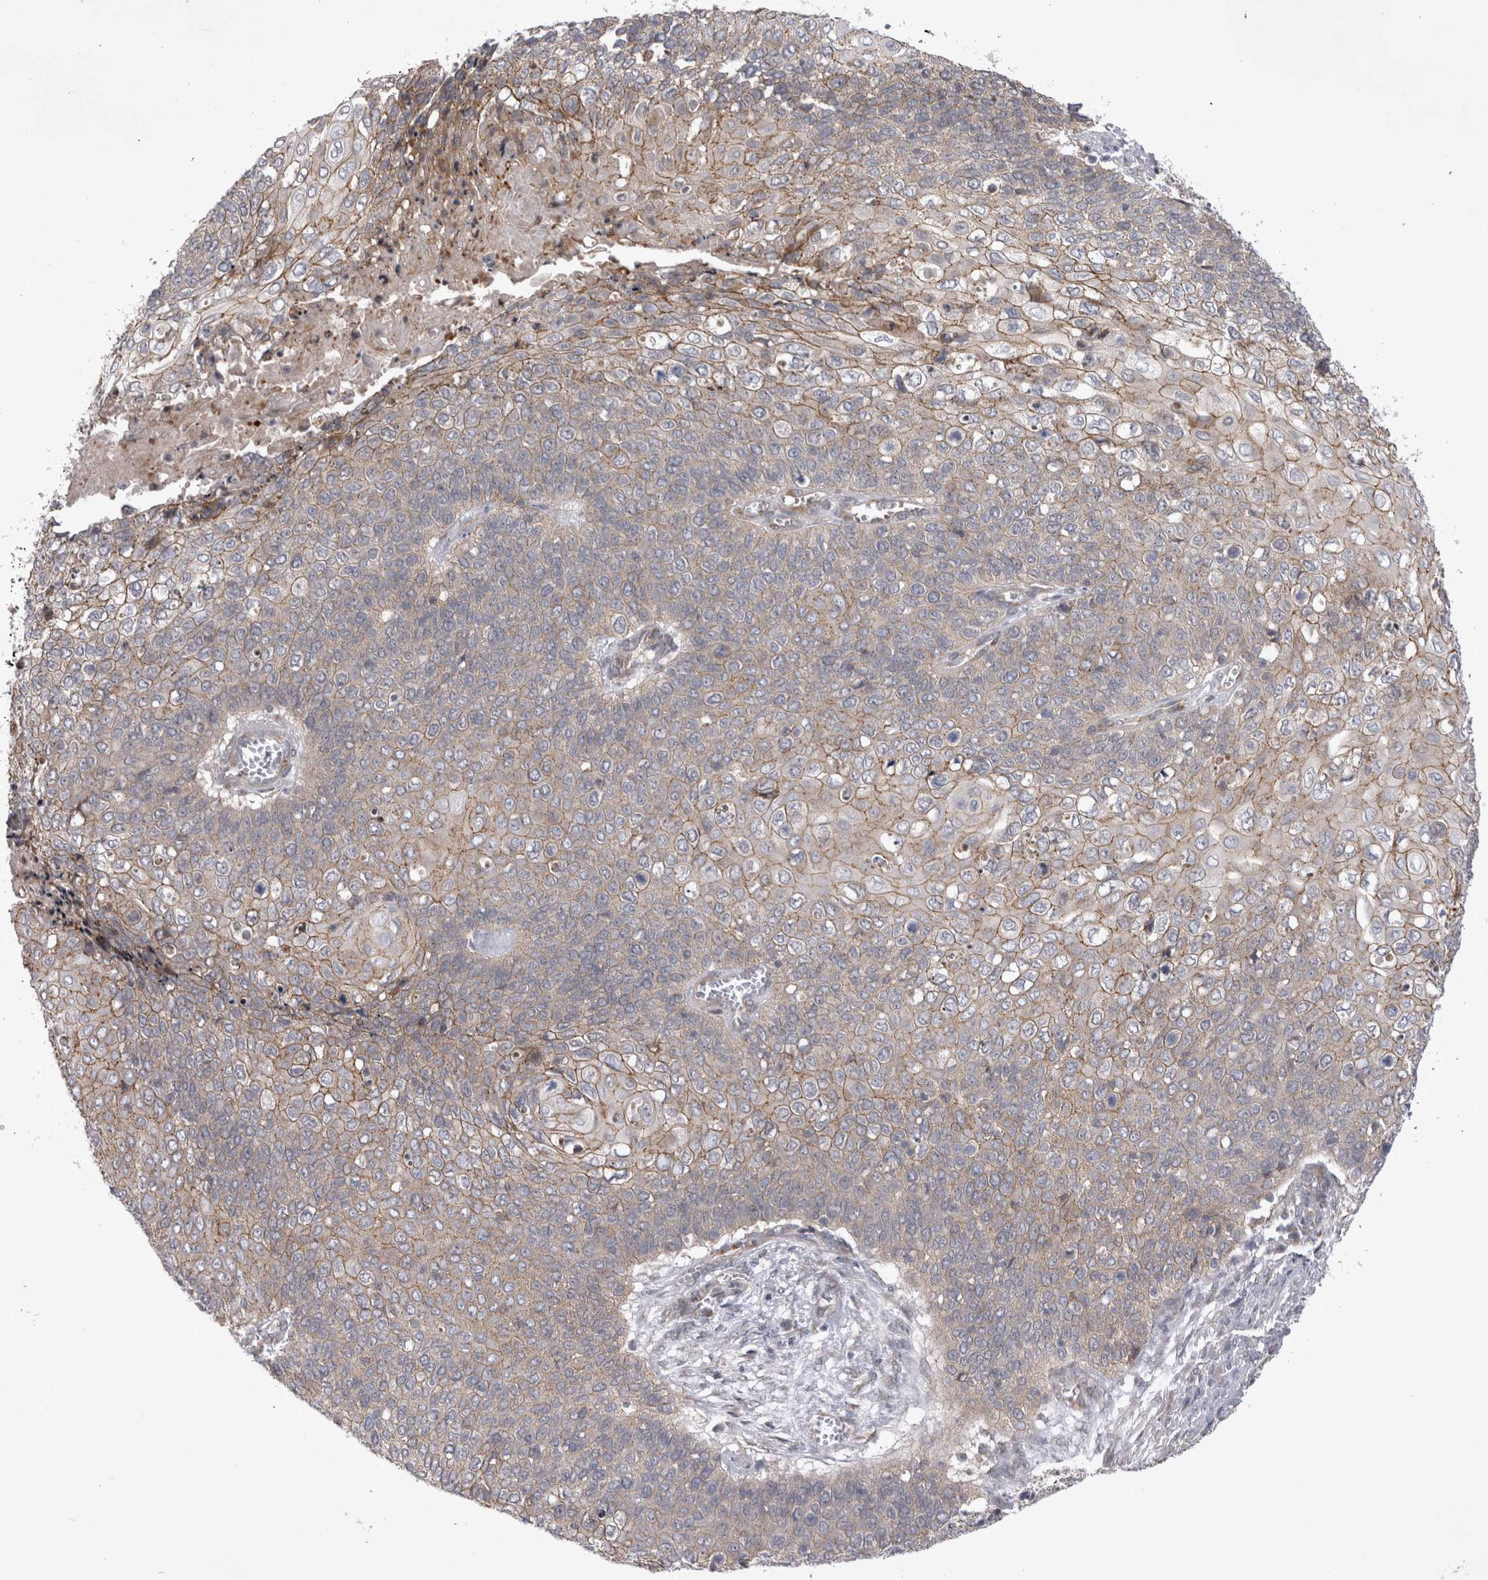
{"staining": {"intensity": "weak", "quantity": "25%-75%", "location": "cytoplasmic/membranous"}, "tissue": "cervical cancer", "cell_type": "Tumor cells", "image_type": "cancer", "snomed": [{"axis": "morphology", "description": "Squamous cell carcinoma, NOS"}, {"axis": "topography", "description": "Cervix"}], "caption": "This histopathology image demonstrates immunohistochemistry (IHC) staining of cervical squamous cell carcinoma, with low weak cytoplasmic/membranous positivity in about 25%-75% of tumor cells.", "gene": "NENF", "patient": {"sex": "female", "age": 39}}